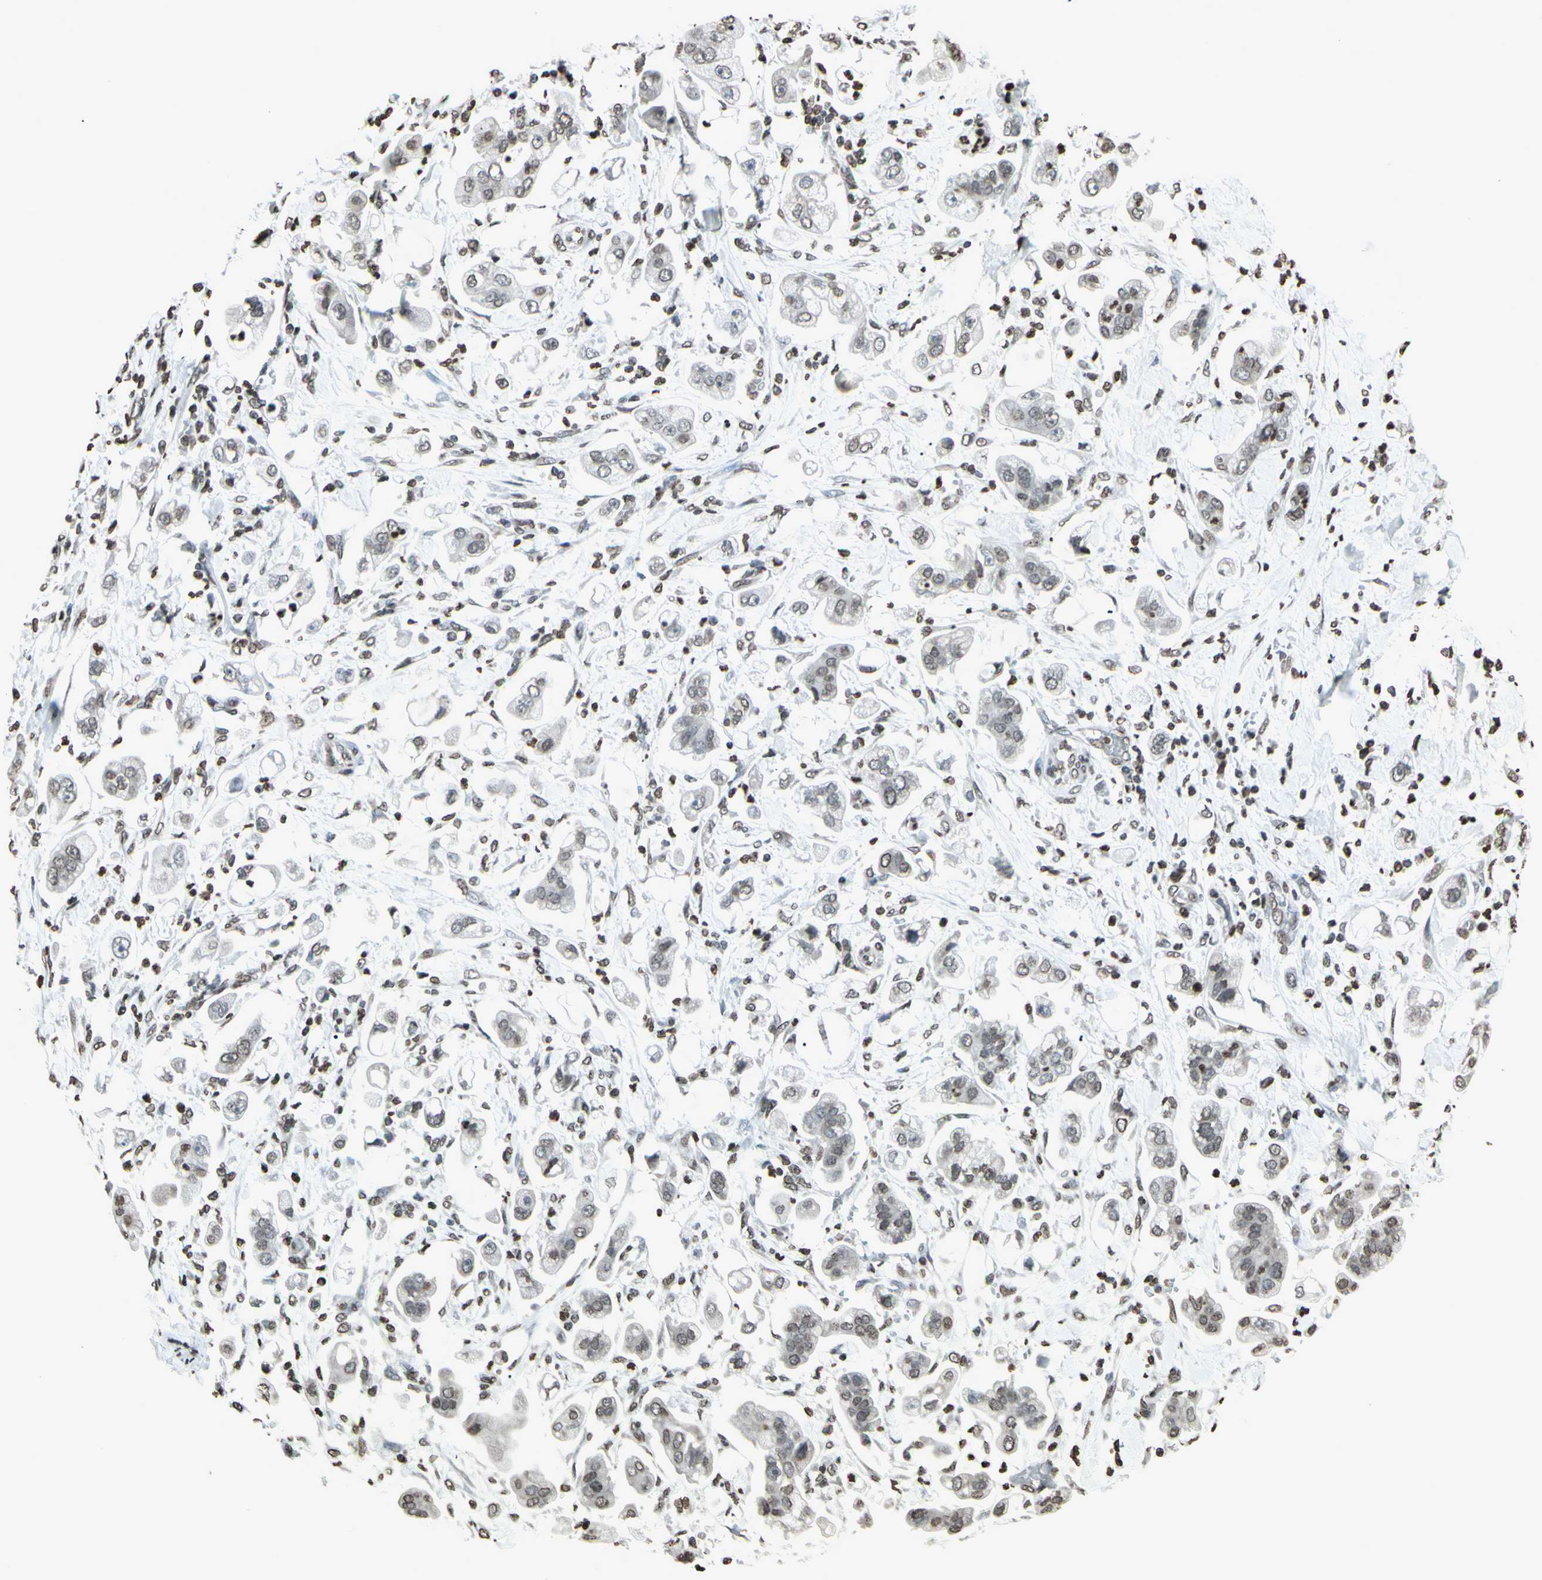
{"staining": {"intensity": "negative", "quantity": "none", "location": "none"}, "tissue": "stomach cancer", "cell_type": "Tumor cells", "image_type": "cancer", "snomed": [{"axis": "morphology", "description": "Adenocarcinoma, NOS"}, {"axis": "topography", "description": "Stomach"}], "caption": "Adenocarcinoma (stomach) stained for a protein using immunohistochemistry (IHC) shows no staining tumor cells.", "gene": "CD79B", "patient": {"sex": "male", "age": 62}}